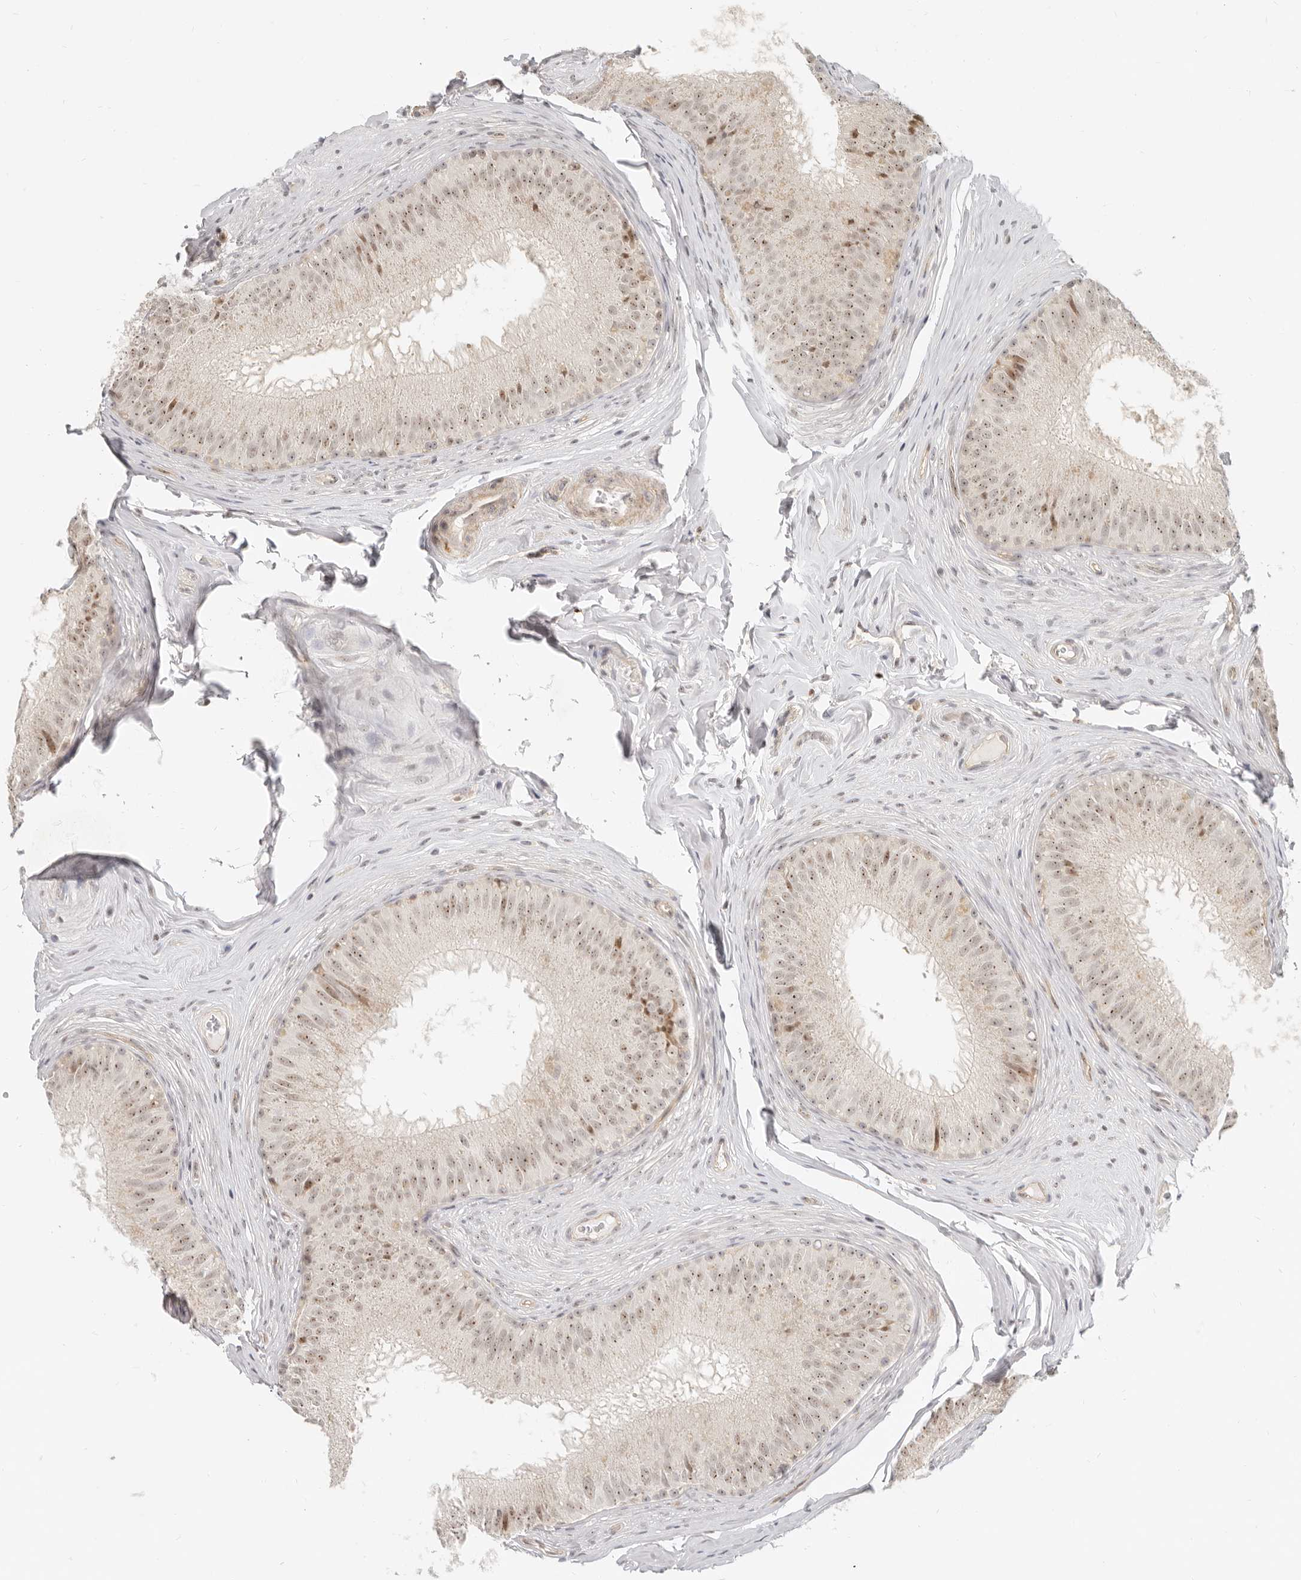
{"staining": {"intensity": "moderate", "quantity": ">75%", "location": "nuclear"}, "tissue": "epididymis", "cell_type": "Glandular cells", "image_type": "normal", "snomed": [{"axis": "morphology", "description": "Normal tissue, NOS"}, {"axis": "topography", "description": "Epididymis"}], "caption": "Normal epididymis shows moderate nuclear staining in about >75% of glandular cells, visualized by immunohistochemistry.", "gene": "BAP1", "patient": {"sex": "male", "age": 32}}